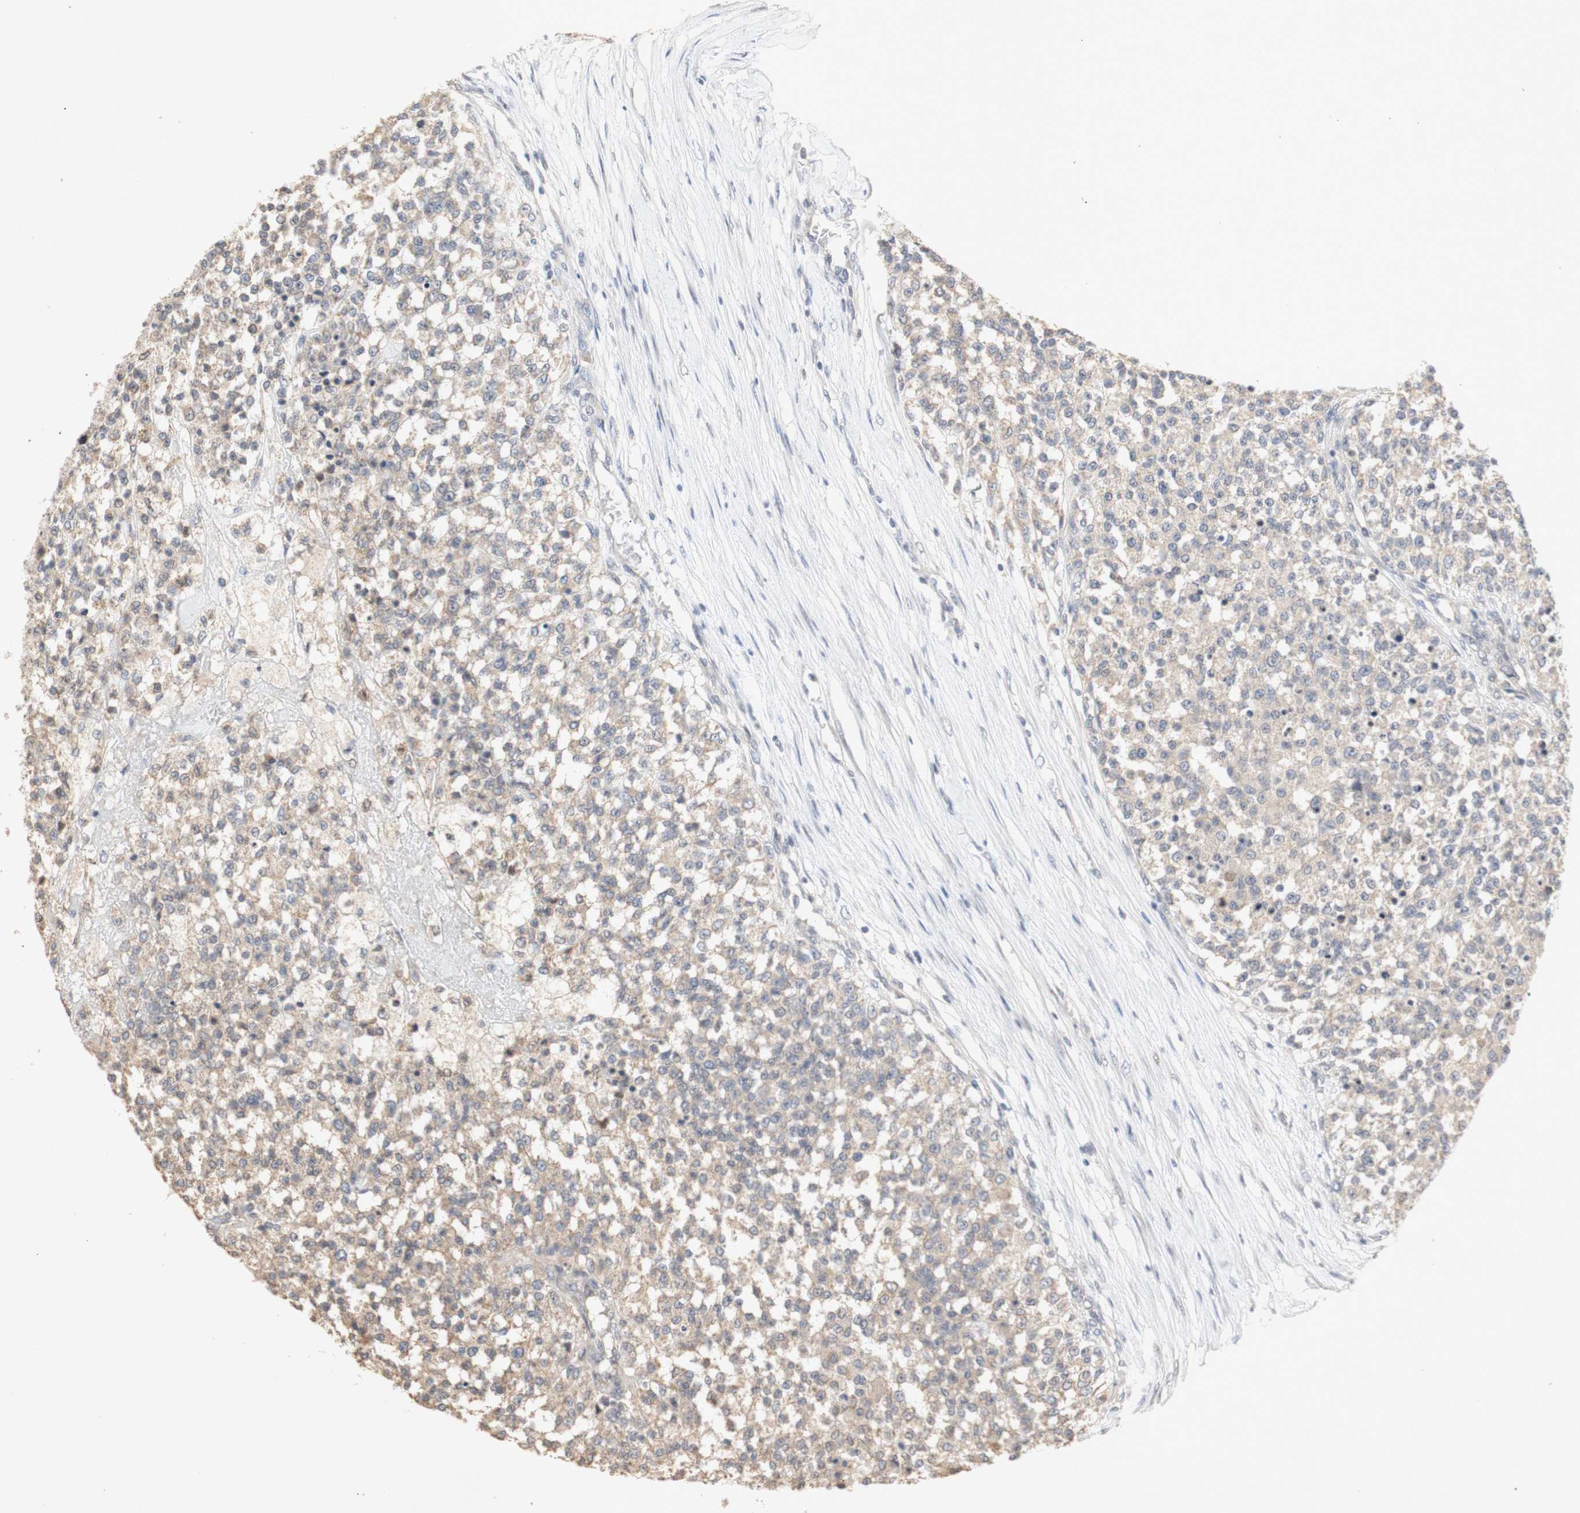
{"staining": {"intensity": "weak", "quantity": ">75%", "location": "cytoplasmic/membranous"}, "tissue": "testis cancer", "cell_type": "Tumor cells", "image_type": "cancer", "snomed": [{"axis": "morphology", "description": "Seminoma, NOS"}, {"axis": "topography", "description": "Testis"}], "caption": "IHC staining of seminoma (testis), which reveals low levels of weak cytoplasmic/membranous expression in about >75% of tumor cells indicating weak cytoplasmic/membranous protein staining. The staining was performed using DAB (brown) for protein detection and nuclei were counterstained in hematoxylin (blue).", "gene": "FOSB", "patient": {"sex": "male", "age": 59}}